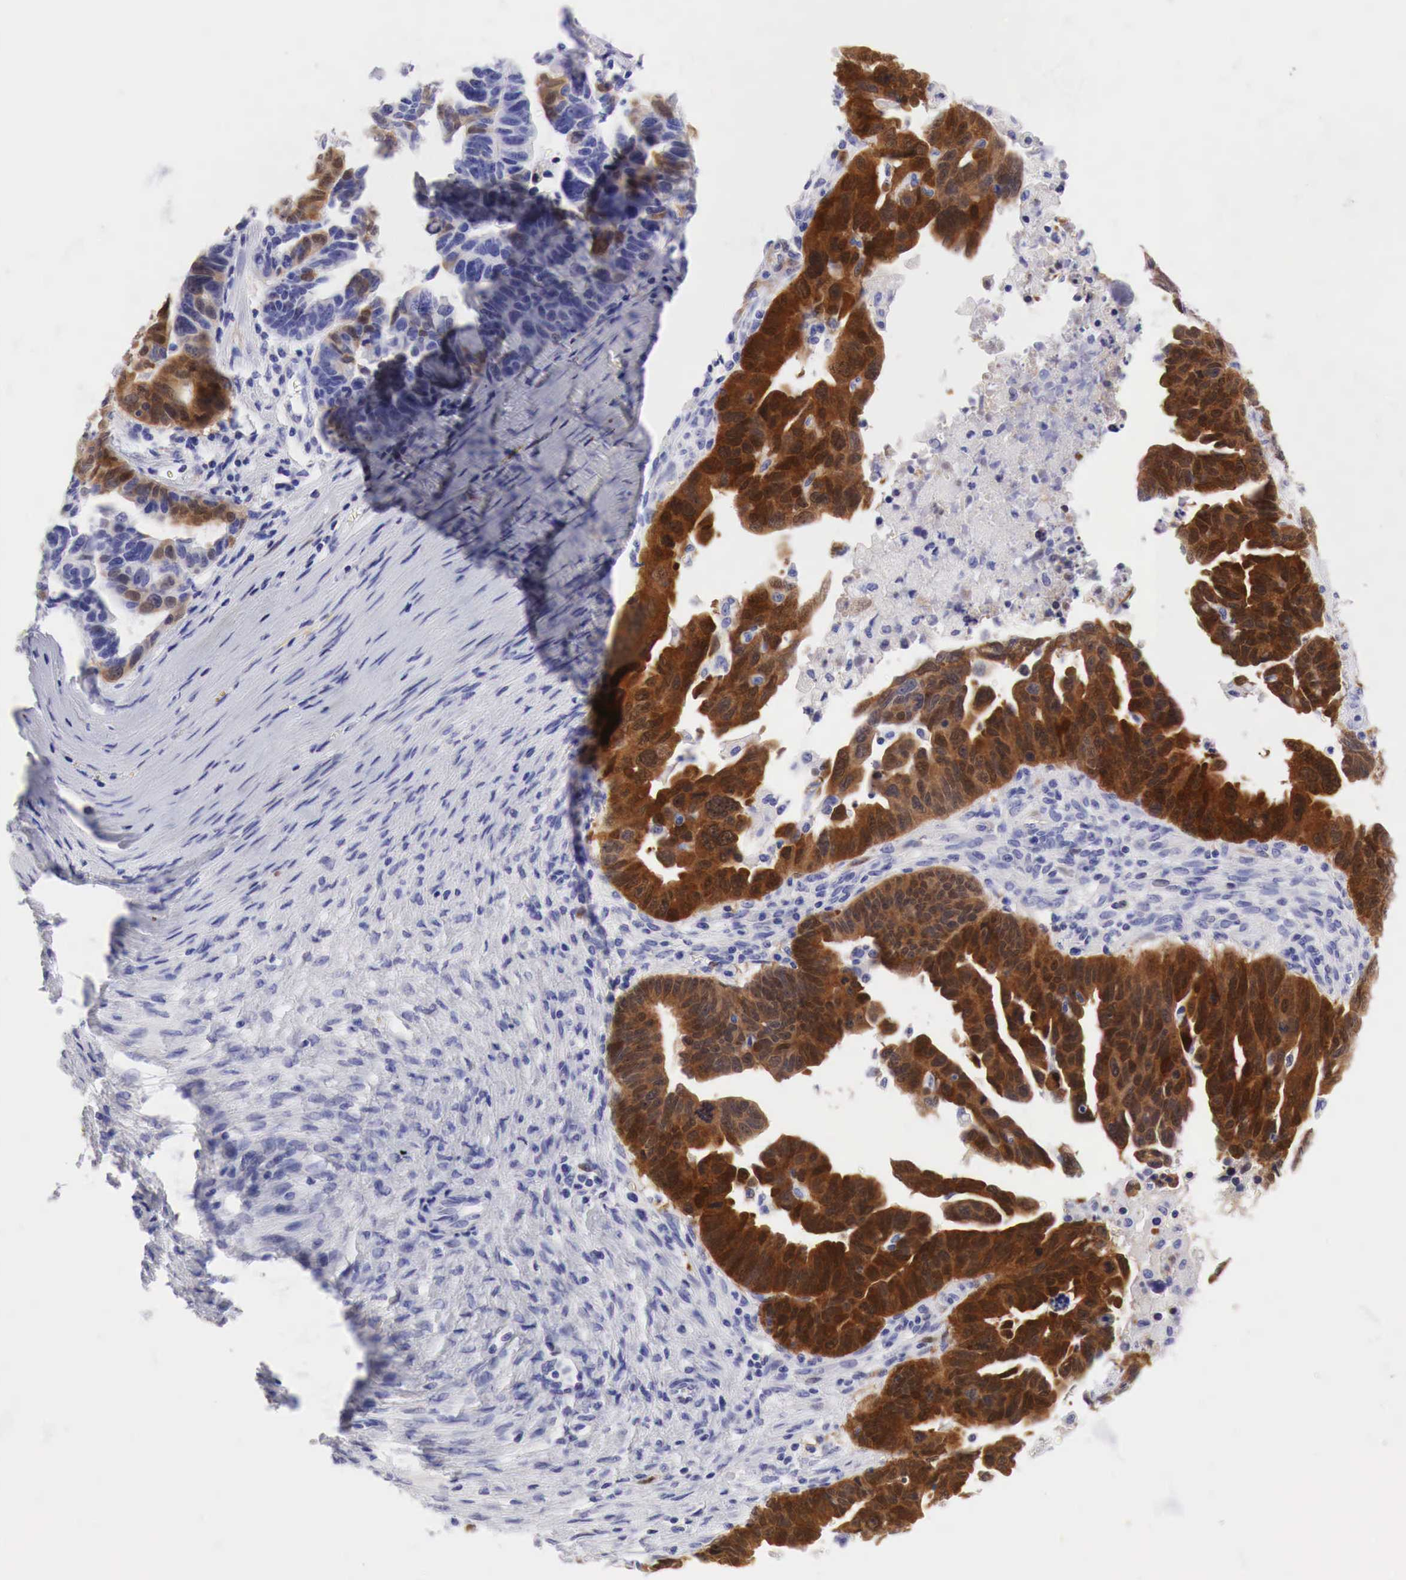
{"staining": {"intensity": "strong", "quantity": ">75%", "location": "cytoplasmic/membranous"}, "tissue": "ovarian cancer", "cell_type": "Tumor cells", "image_type": "cancer", "snomed": [{"axis": "morphology", "description": "Carcinoma, endometroid"}, {"axis": "morphology", "description": "Cystadenocarcinoma, serous, NOS"}, {"axis": "topography", "description": "Ovary"}], "caption": "A brown stain labels strong cytoplasmic/membranous expression of a protein in human ovarian cancer tumor cells. Ihc stains the protein in brown and the nuclei are stained blue.", "gene": "CDKN2A", "patient": {"sex": "female", "age": 45}}